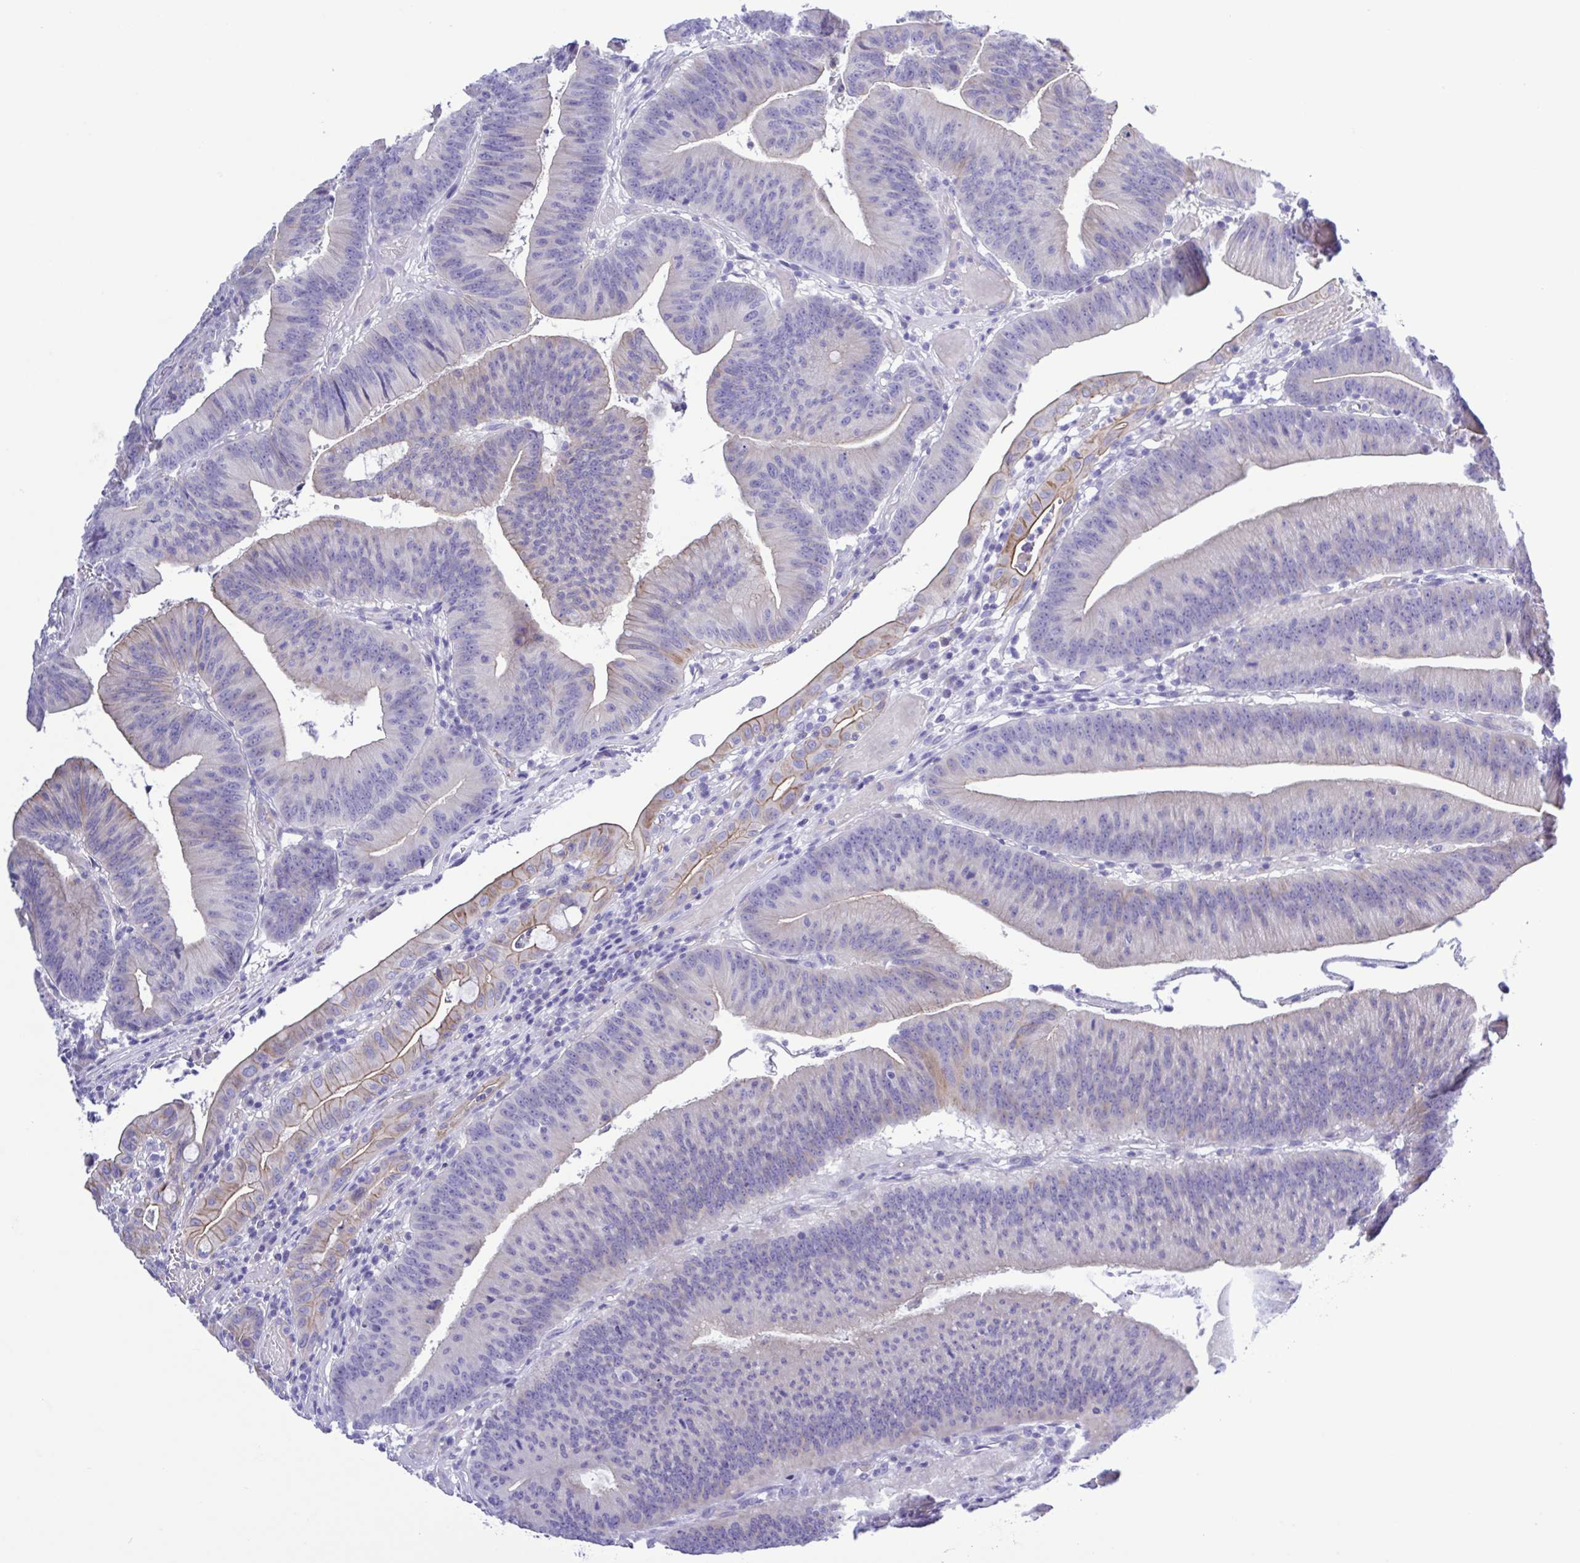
{"staining": {"intensity": "weak", "quantity": "<25%", "location": "cytoplasmic/membranous"}, "tissue": "colorectal cancer", "cell_type": "Tumor cells", "image_type": "cancer", "snomed": [{"axis": "morphology", "description": "Adenocarcinoma, NOS"}, {"axis": "topography", "description": "Colon"}], "caption": "IHC photomicrograph of neoplastic tissue: human colorectal cancer stained with DAB displays no significant protein staining in tumor cells.", "gene": "CYP11A1", "patient": {"sex": "female", "age": 78}}